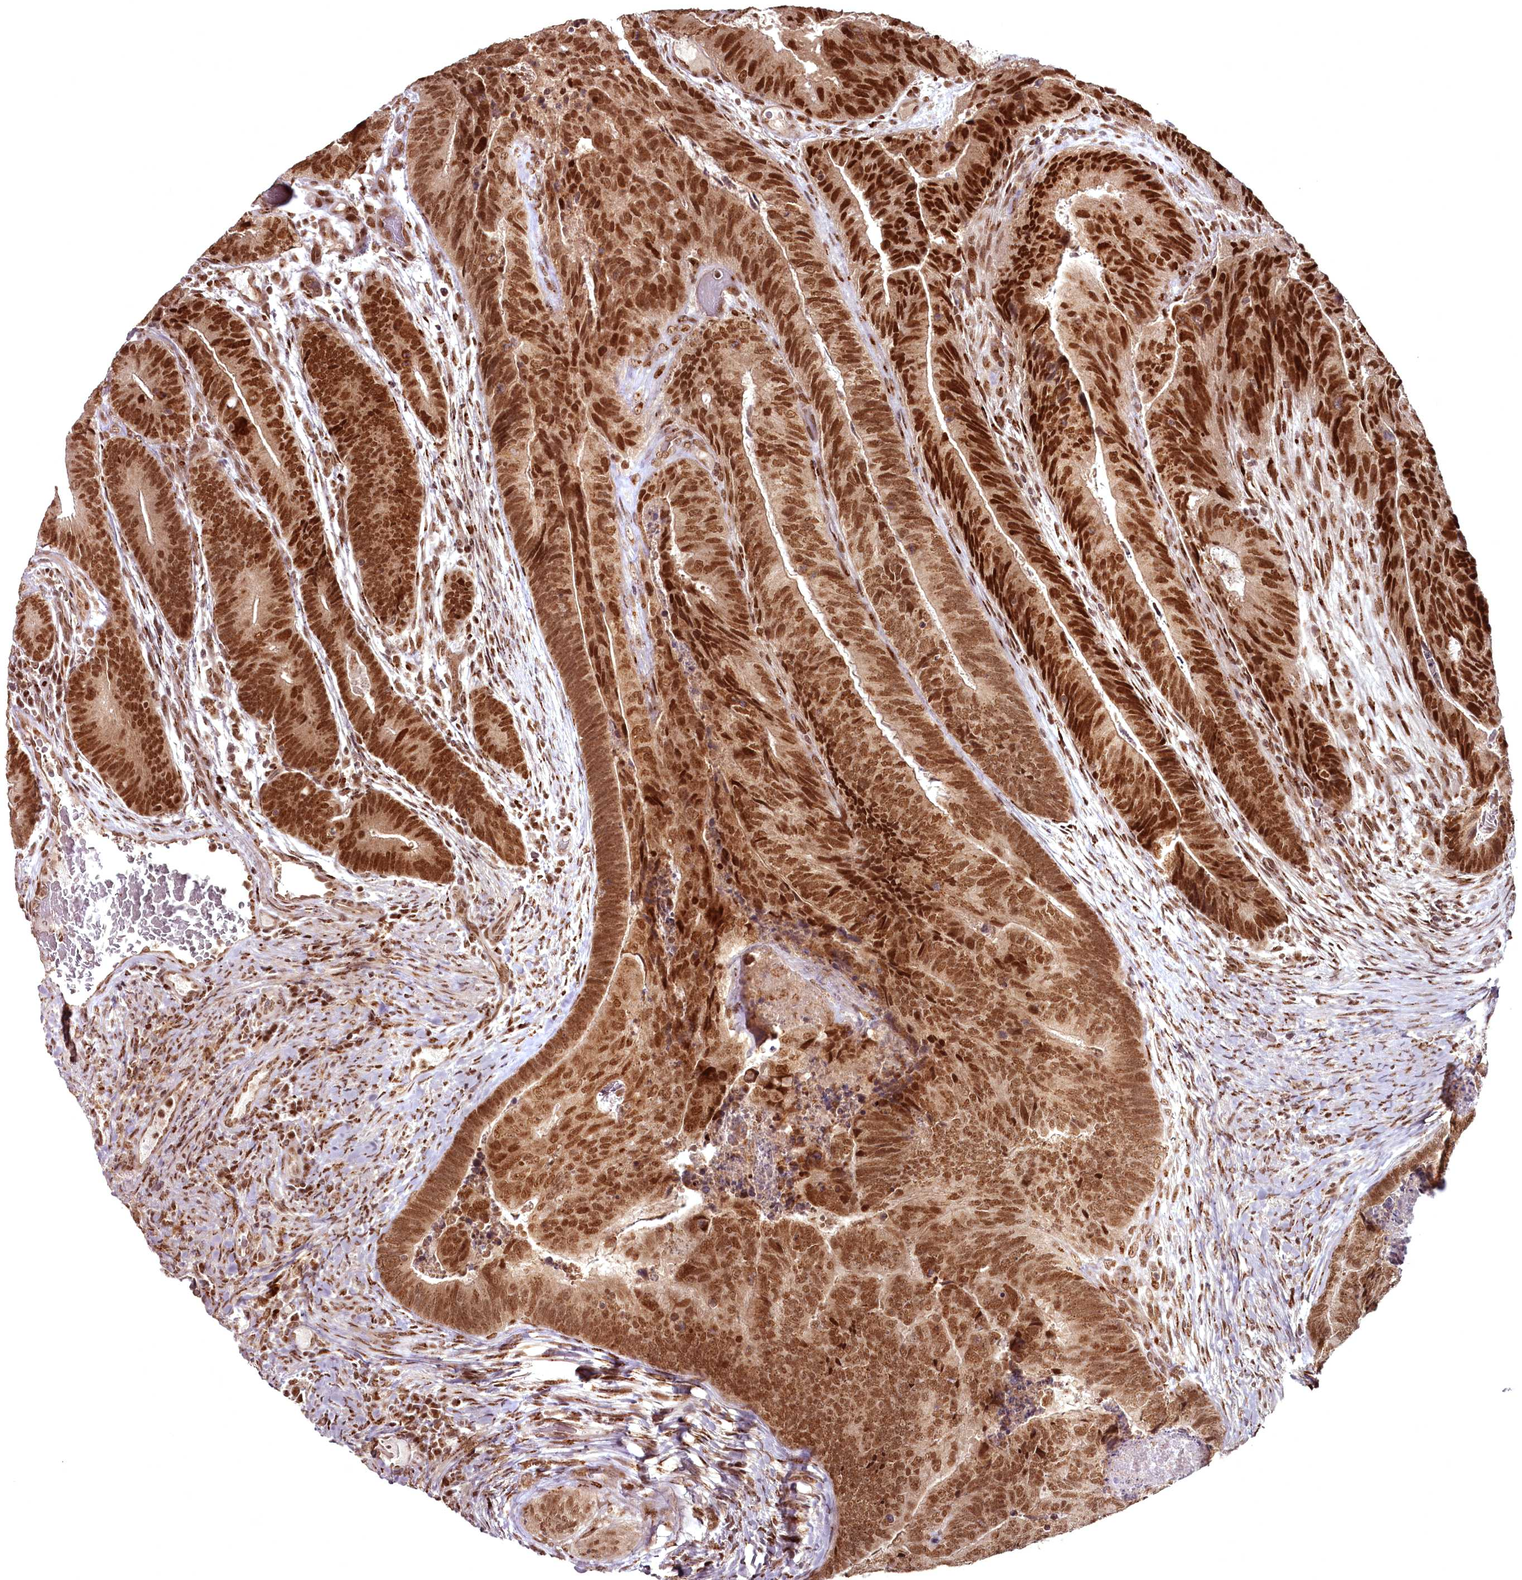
{"staining": {"intensity": "strong", "quantity": ">75%", "location": "cytoplasmic/membranous,nuclear"}, "tissue": "colorectal cancer", "cell_type": "Tumor cells", "image_type": "cancer", "snomed": [{"axis": "morphology", "description": "Adenocarcinoma, NOS"}, {"axis": "topography", "description": "Colon"}], "caption": "High-magnification brightfield microscopy of colorectal adenocarcinoma stained with DAB (3,3'-diaminobenzidine) (brown) and counterstained with hematoxylin (blue). tumor cells exhibit strong cytoplasmic/membranous and nuclear staining is appreciated in approximately>75% of cells.", "gene": "CEP83", "patient": {"sex": "female", "age": 67}}